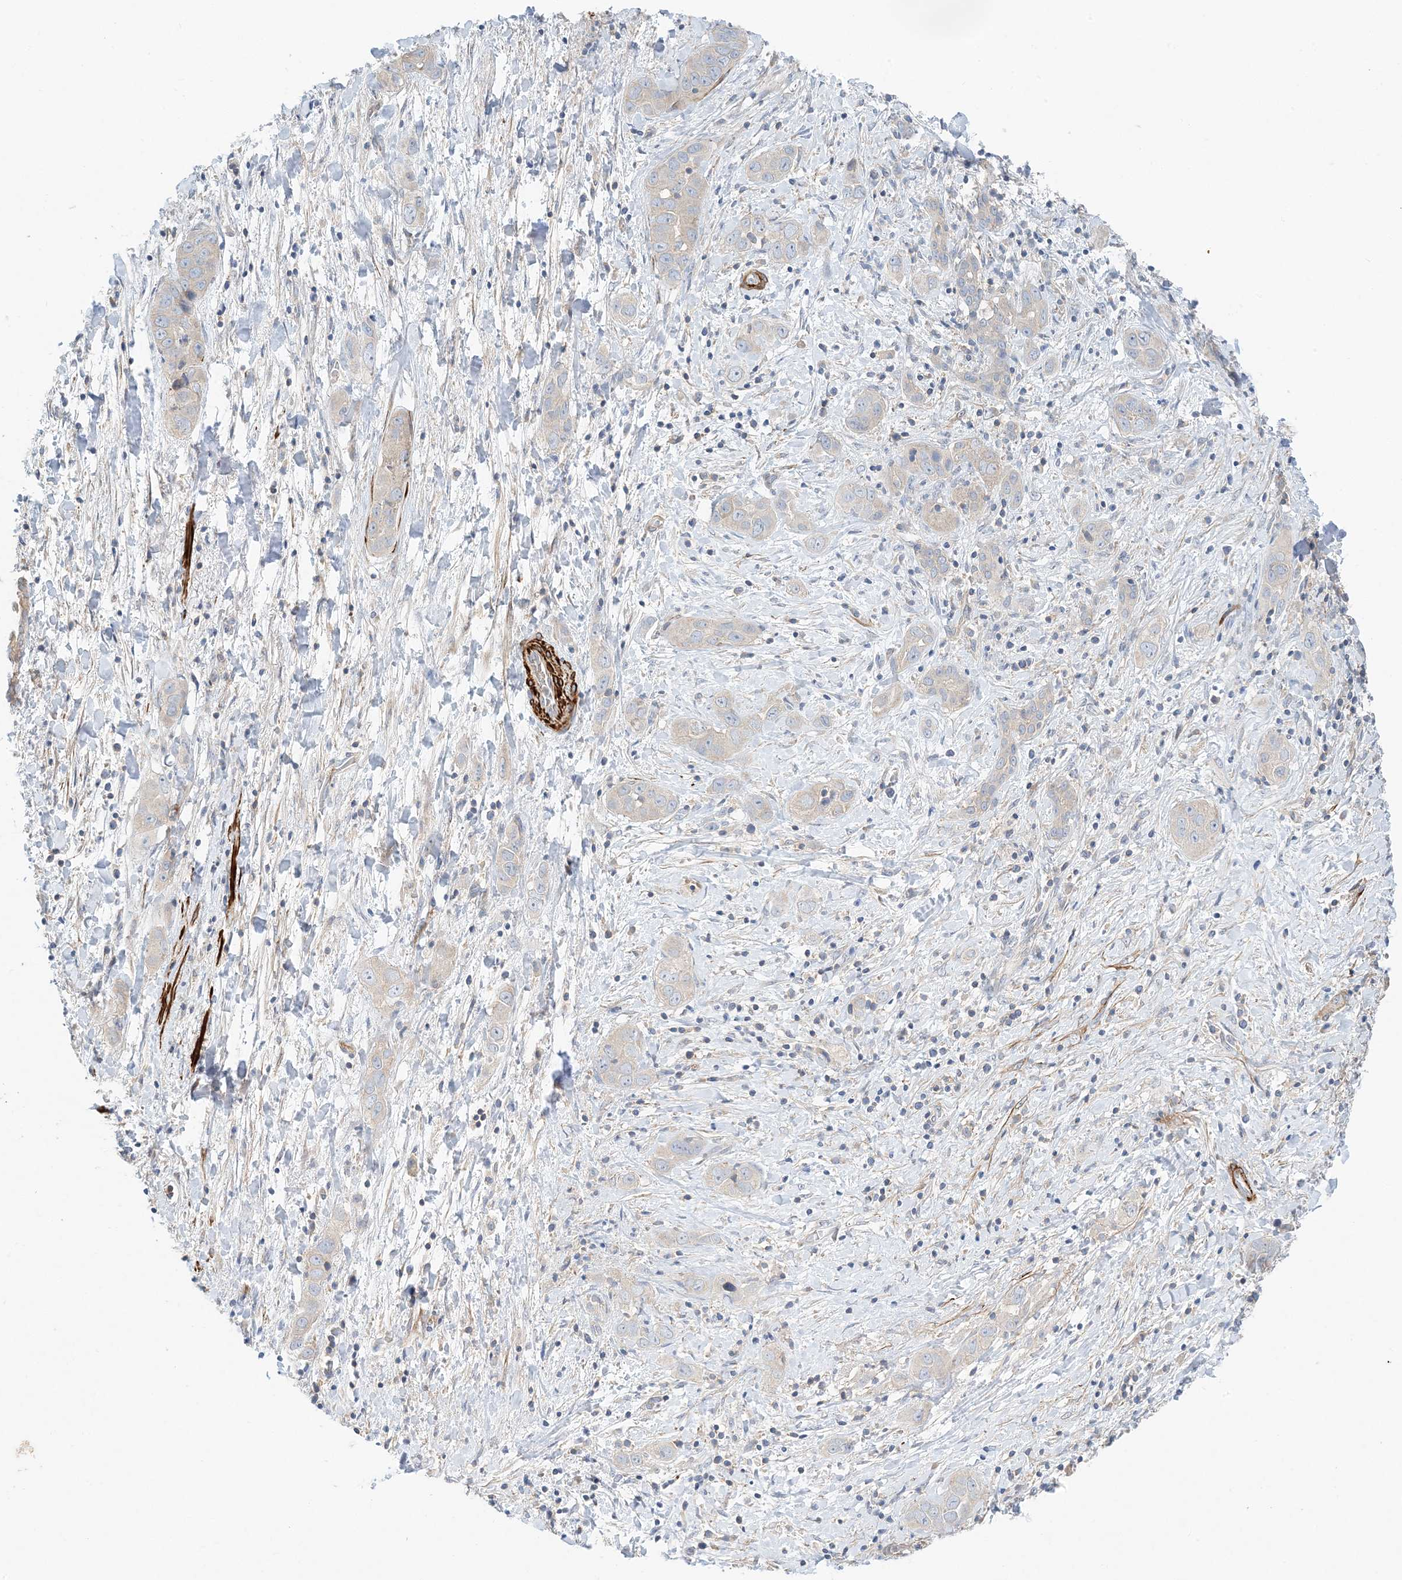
{"staining": {"intensity": "negative", "quantity": "none", "location": "none"}, "tissue": "liver cancer", "cell_type": "Tumor cells", "image_type": "cancer", "snomed": [{"axis": "morphology", "description": "Cholangiocarcinoma"}, {"axis": "topography", "description": "Liver"}], "caption": "Tumor cells show no significant expression in liver cancer.", "gene": "KIFBP", "patient": {"sex": "female", "age": 52}}